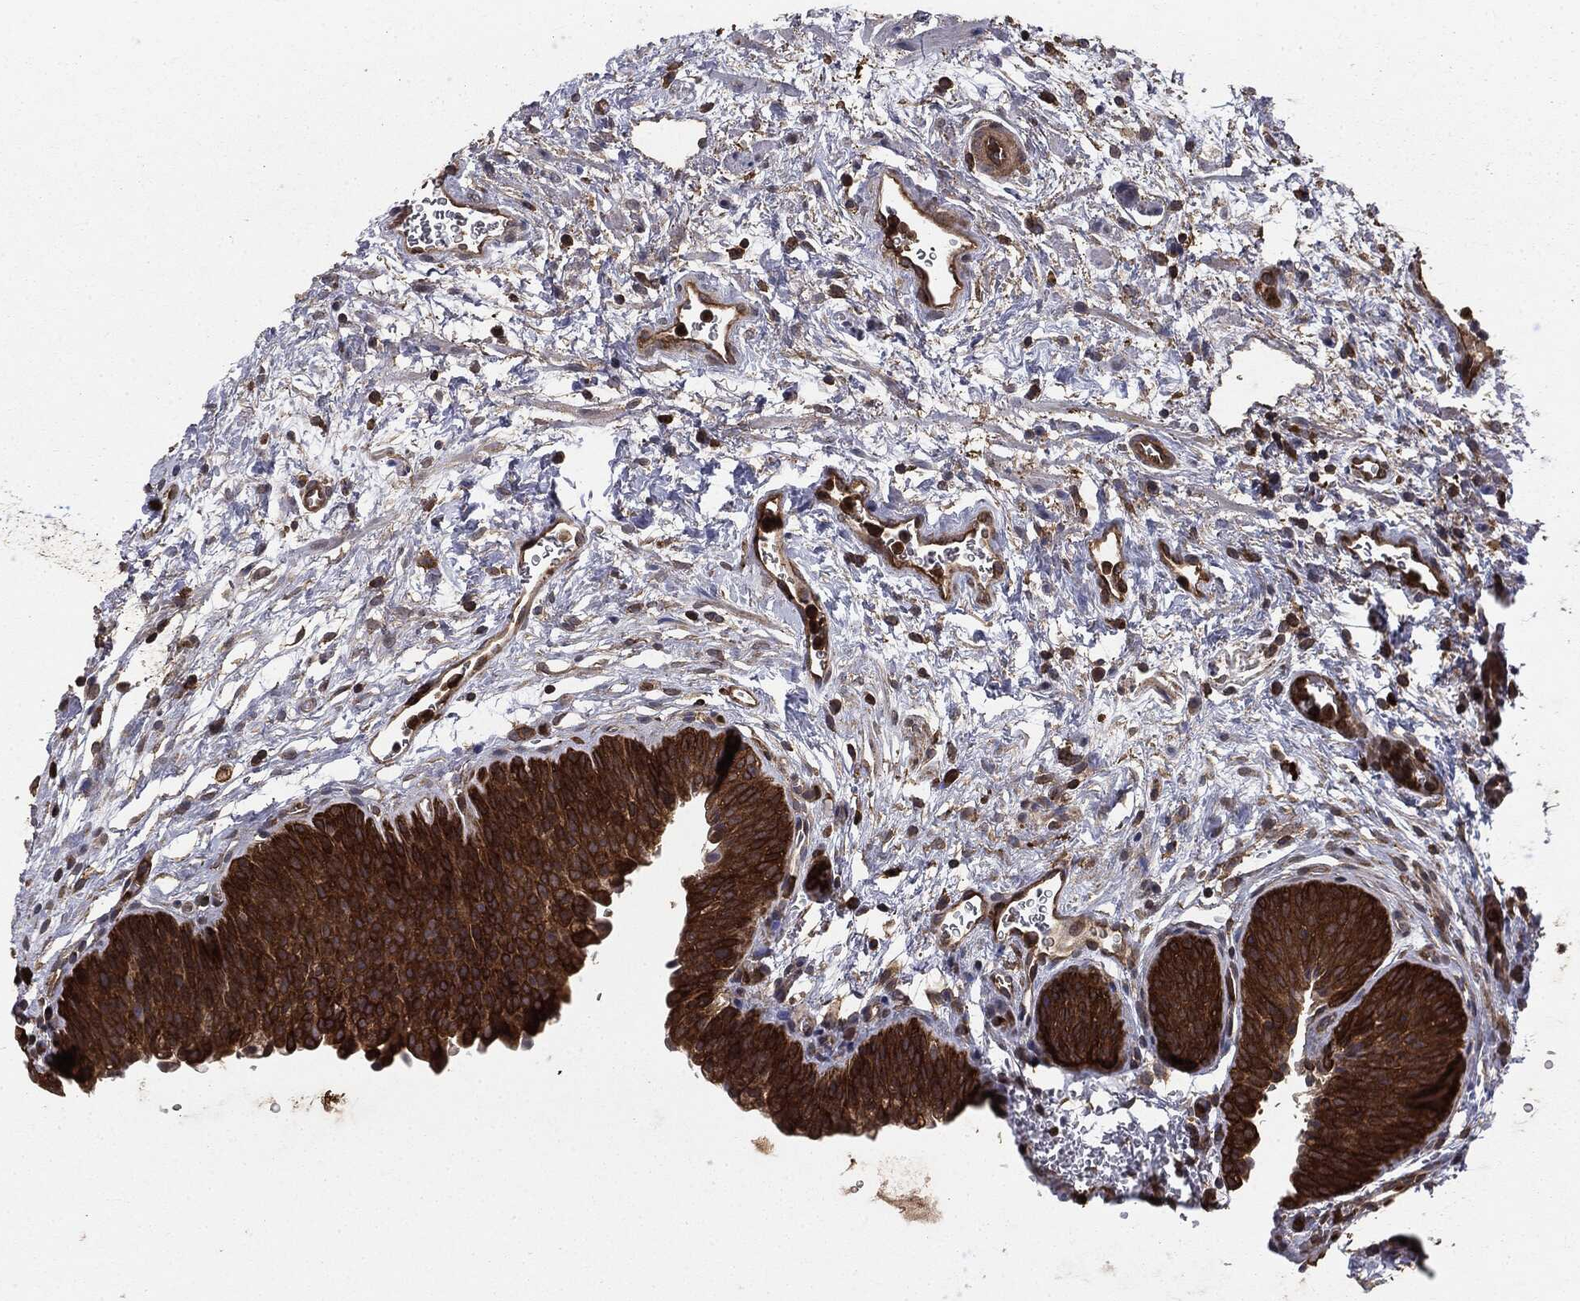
{"staining": {"intensity": "strong", "quantity": ">75%", "location": "cytoplasmic/membranous"}, "tissue": "urinary bladder", "cell_type": "Urothelial cells", "image_type": "normal", "snomed": [{"axis": "morphology", "description": "Normal tissue, NOS"}, {"axis": "topography", "description": "Urinary bladder"}], "caption": "Approximately >75% of urothelial cells in benign urinary bladder exhibit strong cytoplasmic/membranous protein expression as visualized by brown immunohistochemical staining.", "gene": "GNB5", "patient": {"sex": "male", "age": 37}}